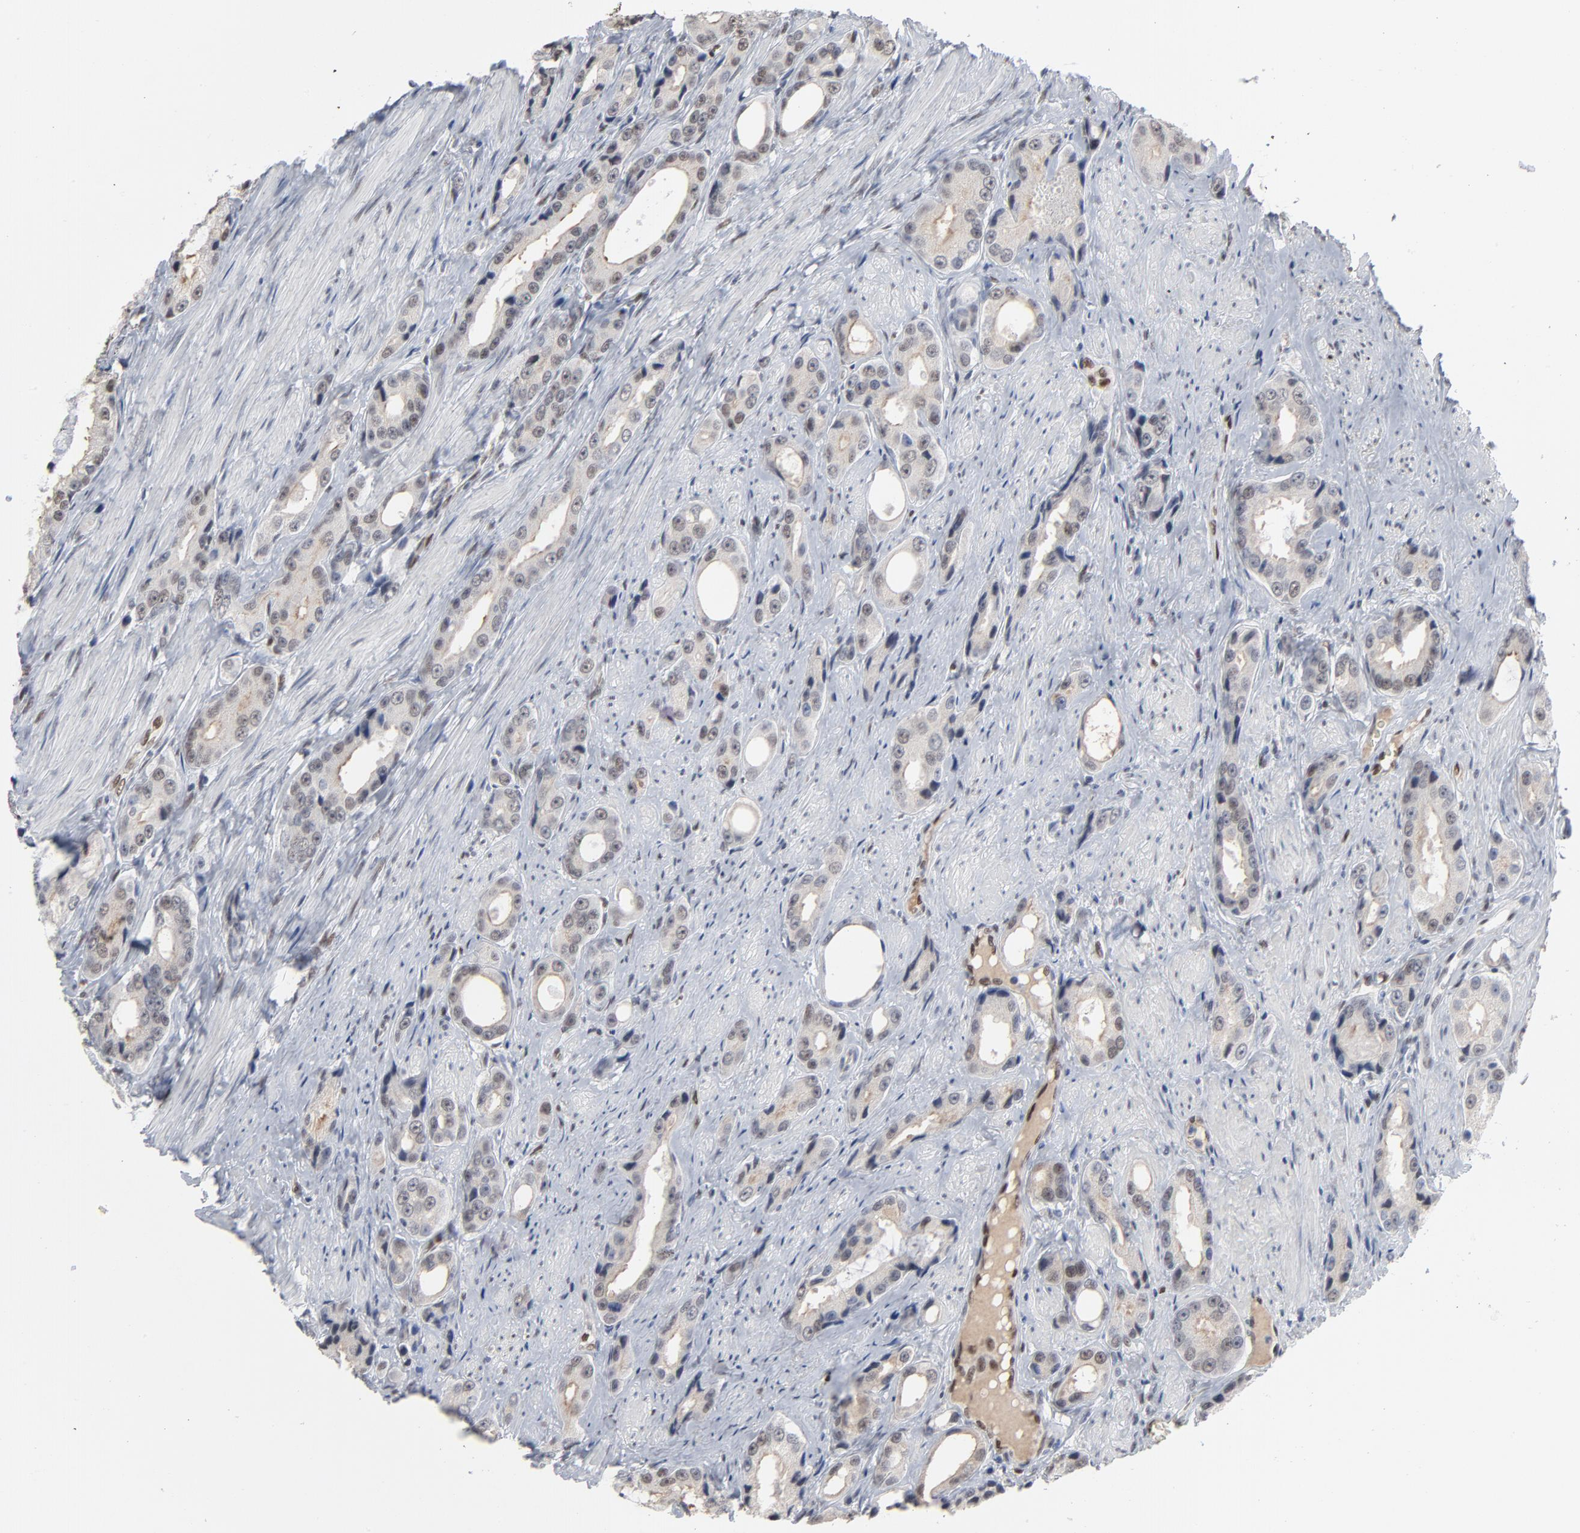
{"staining": {"intensity": "weak", "quantity": "<25%", "location": "nuclear"}, "tissue": "prostate cancer", "cell_type": "Tumor cells", "image_type": "cancer", "snomed": [{"axis": "morphology", "description": "Adenocarcinoma, Medium grade"}, {"axis": "topography", "description": "Prostate"}], "caption": "Histopathology image shows no significant protein positivity in tumor cells of medium-grade adenocarcinoma (prostate). The staining was performed using DAB (3,3'-diaminobenzidine) to visualize the protein expression in brown, while the nuclei were stained in blue with hematoxylin (Magnification: 20x).", "gene": "ATF7", "patient": {"sex": "male", "age": 60}}